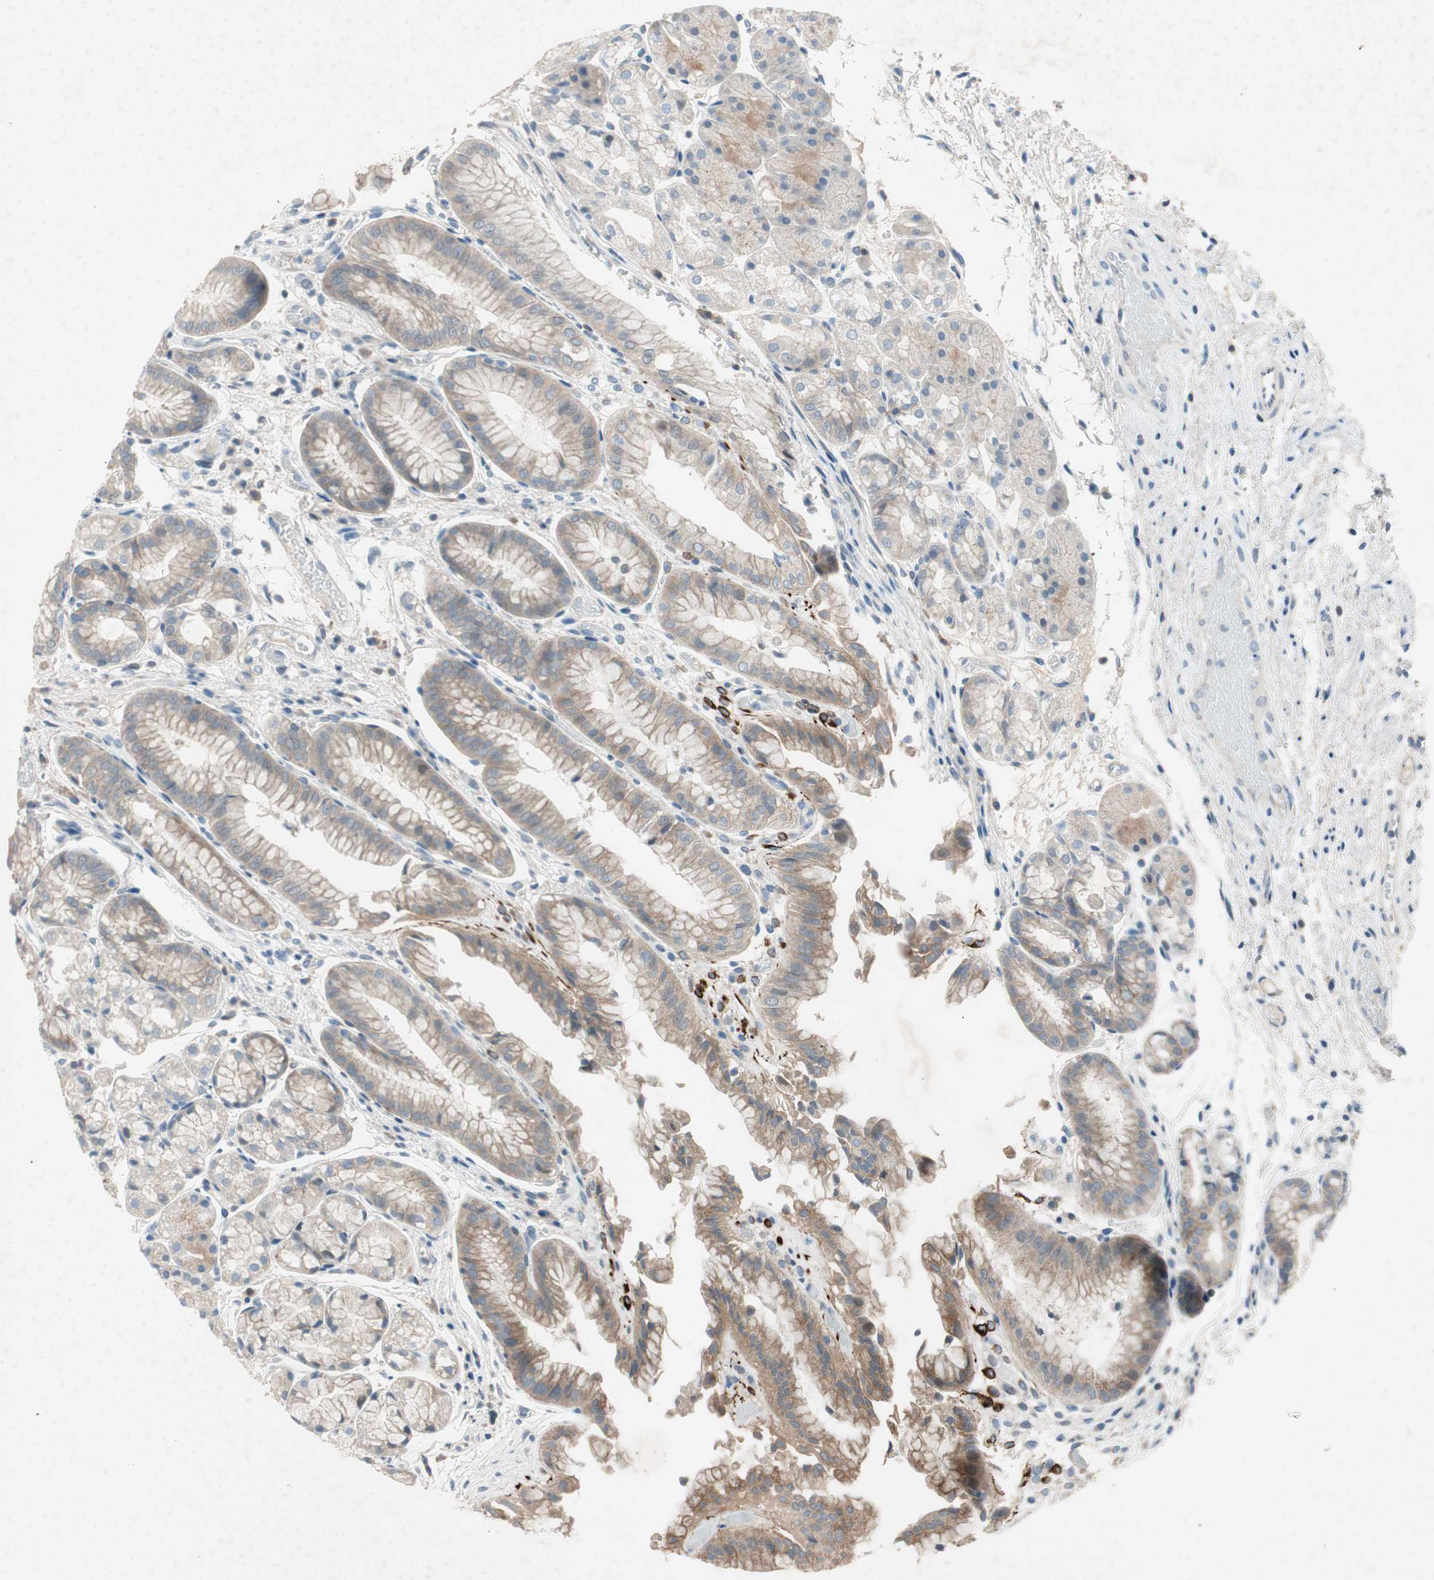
{"staining": {"intensity": "moderate", "quantity": "25%-75%", "location": "cytoplasmic/membranous"}, "tissue": "stomach", "cell_type": "Glandular cells", "image_type": "normal", "snomed": [{"axis": "morphology", "description": "Normal tissue, NOS"}, {"axis": "topography", "description": "Stomach, upper"}], "caption": "Immunohistochemical staining of unremarkable stomach displays moderate cytoplasmic/membranous protein staining in about 25%-75% of glandular cells. (Brightfield microscopy of DAB IHC at high magnification).", "gene": "PRRG4", "patient": {"sex": "male", "age": 72}}